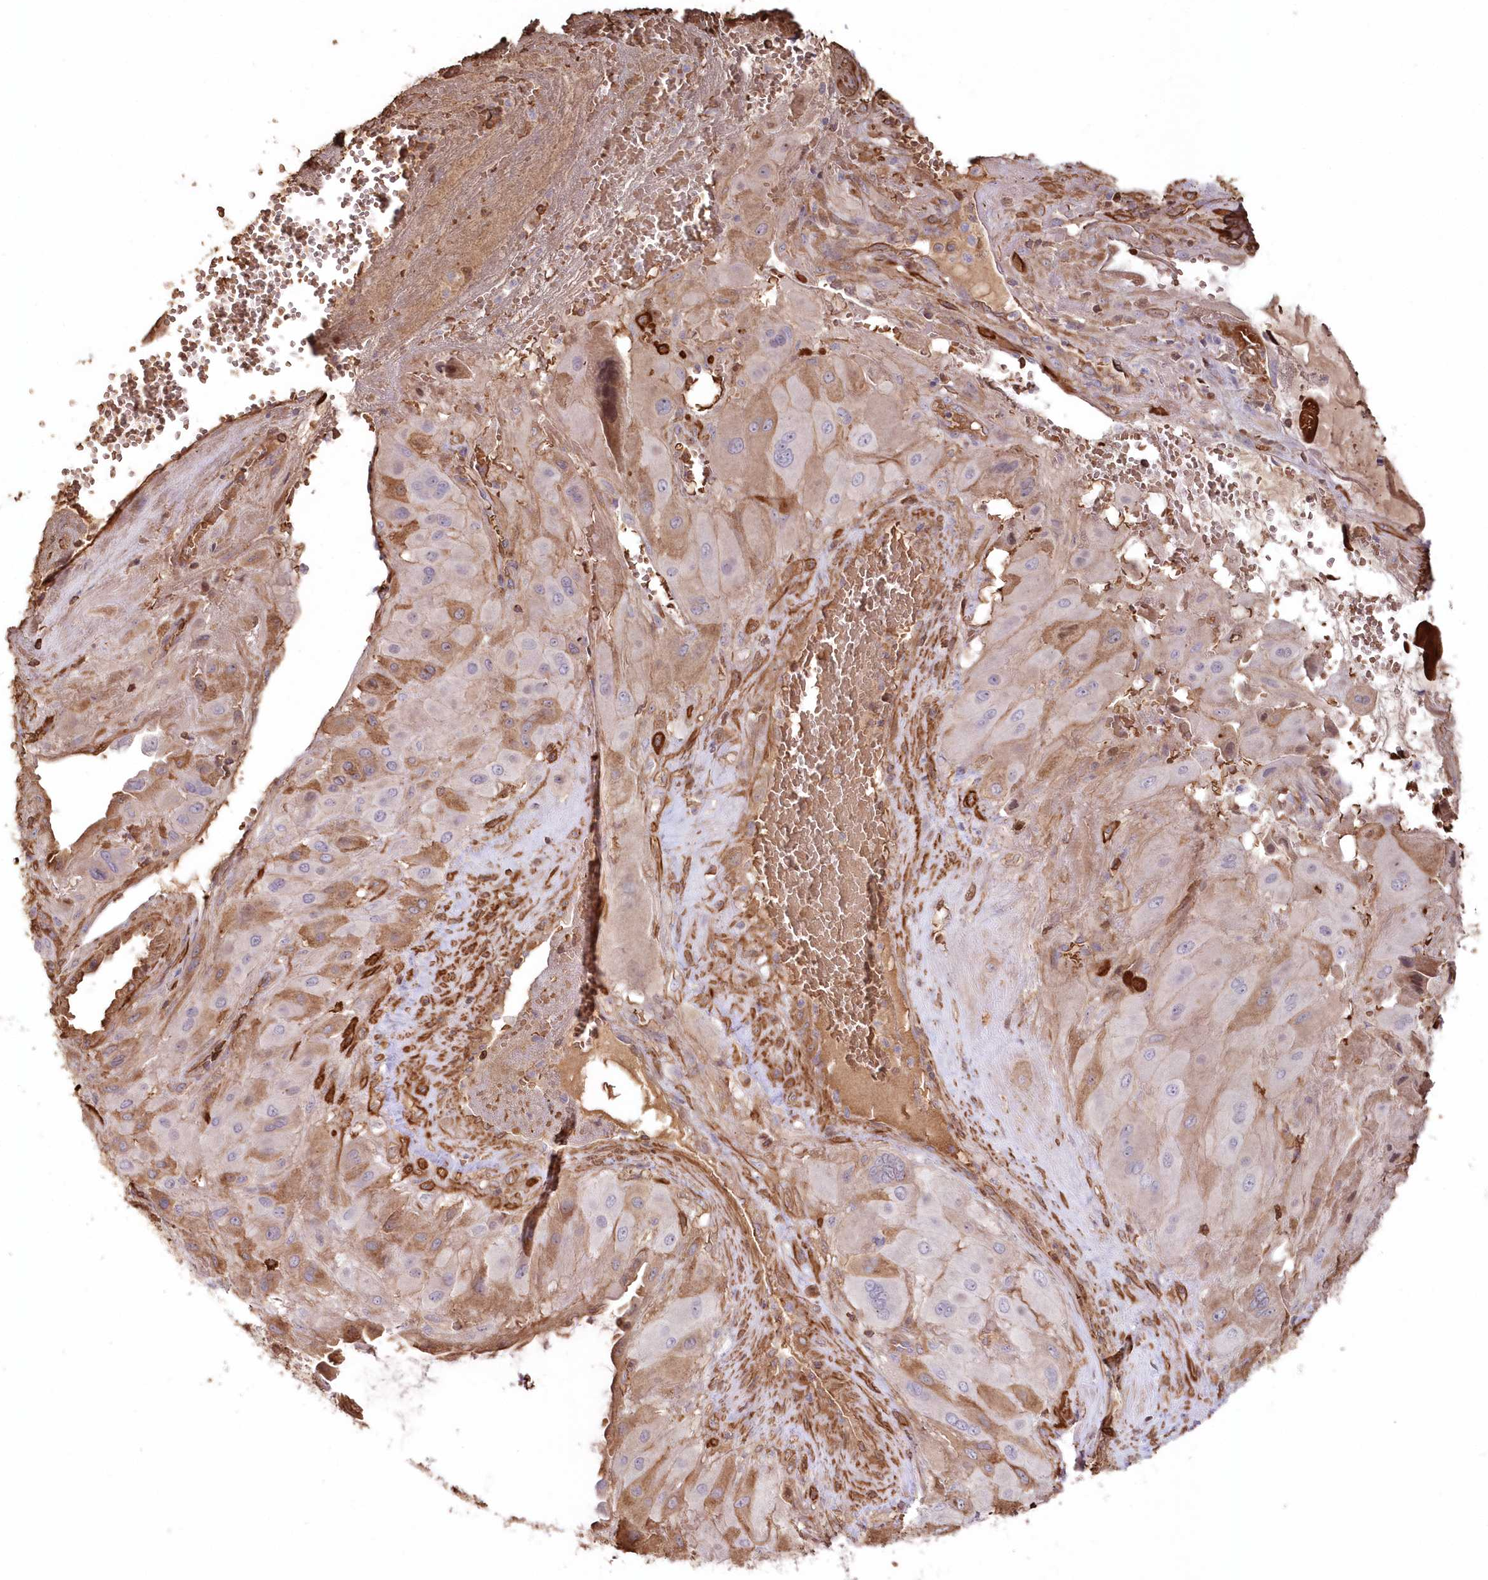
{"staining": {"intensity": "moderate", "quantity": "<25%", "location": "cytoplasmic/membranous"}, "tissue": "cervical cancer", "cell_type": "Tumor cells", "image_type": "cancer", "snomed": [{"axis": "morphology", "description": "Squamous cell carcinoma, NOS"}, {"axis": "topography", "description": "Cervix"}], "caption": "Moderate cytoplasmic/membranous positivity for a protein is identified in approximately <25% of tumor cells of cervical cancer (squamous cell carcinoma) using immunohistochemistry (IHC).", "gene": "SERINC1", "patient": {"sex": "female", "age": 34}}